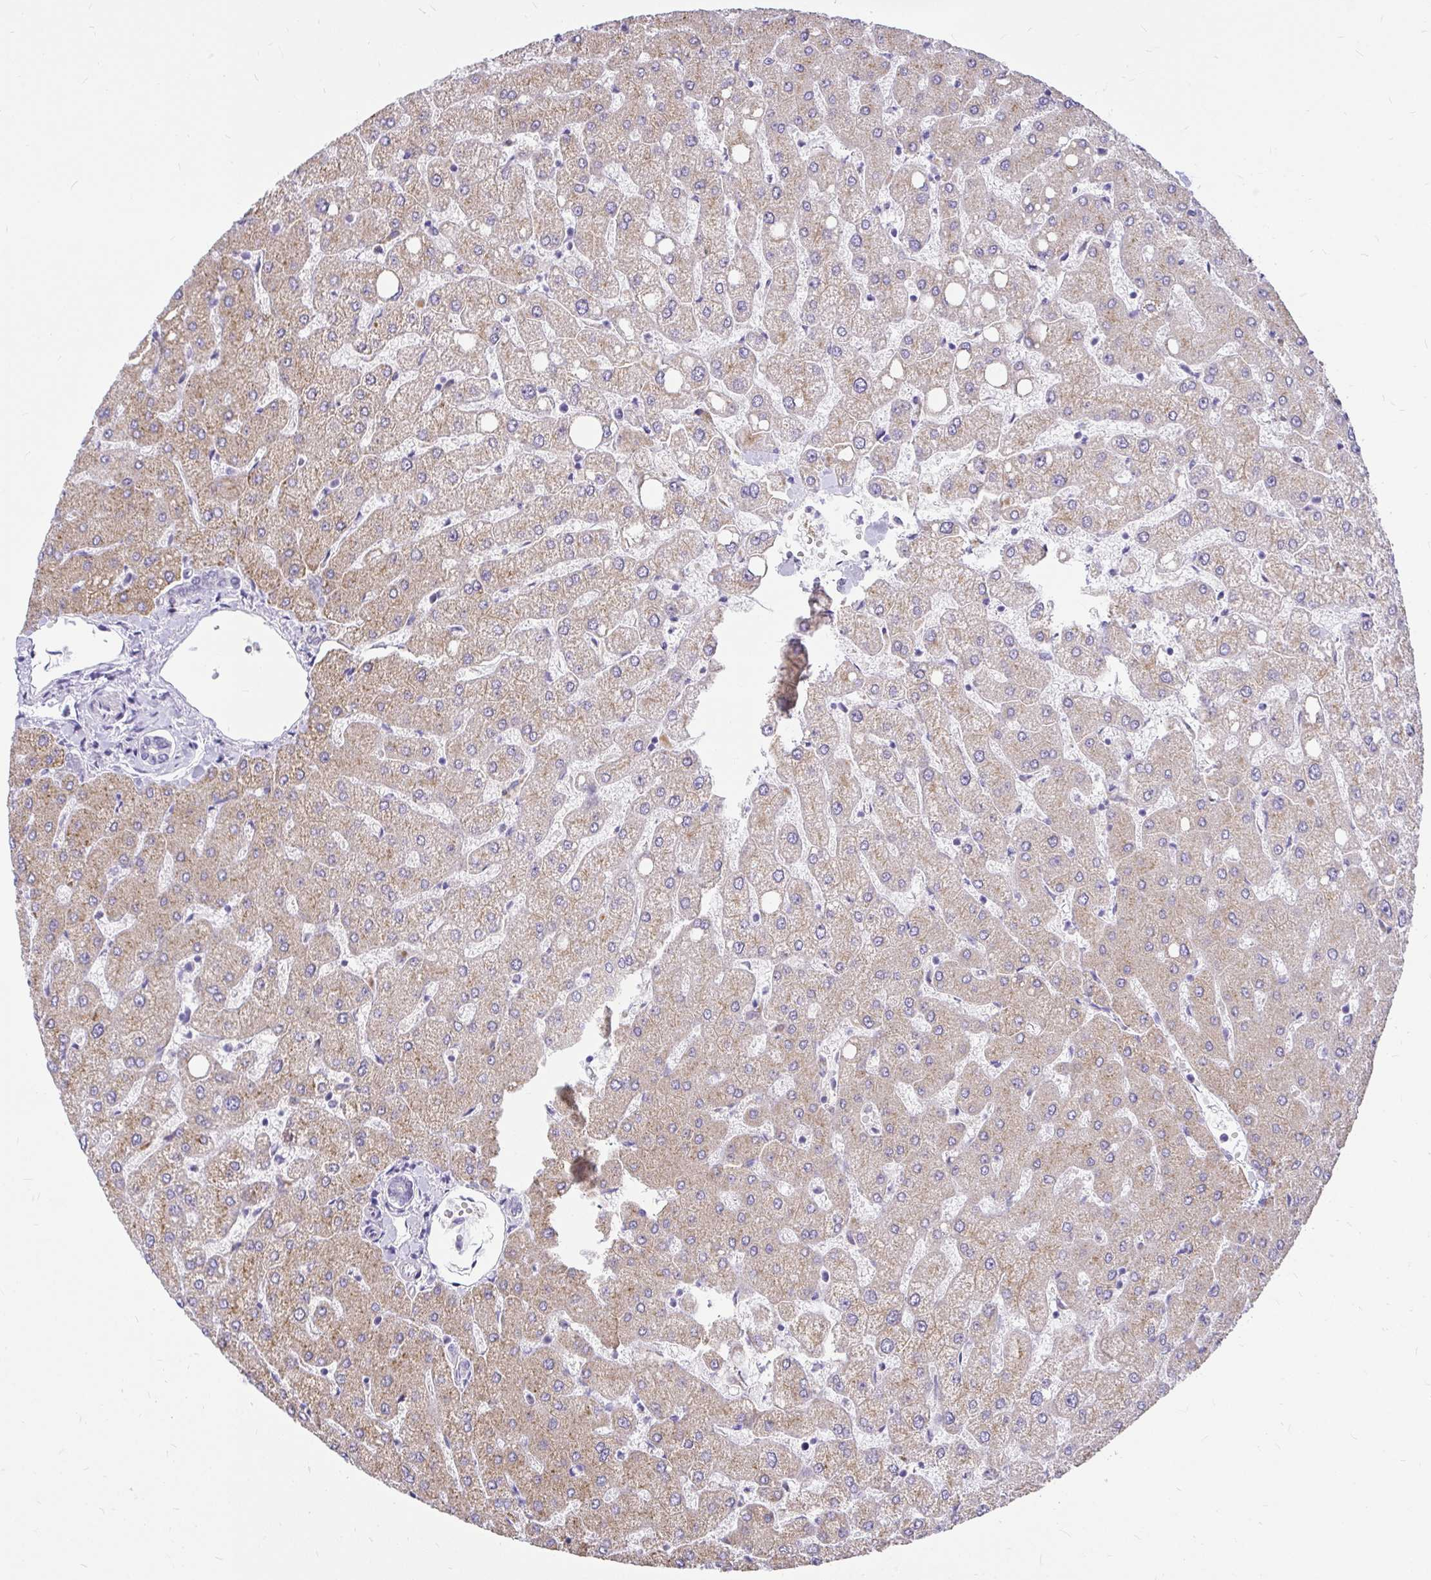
{"staining": {"intensity": "negative", "quantity": "none", "location": "none"}, "tissue": "liver", "cell_type": "Cholangiocytes", "image_type": "normal", "snomed": [{"axis": "morphology", "description": "Normal tissue, NOS"}, {"axis": "topography", "description": "Liver"}], "caption": "Immunohistochemistry (IHC) image of normal liver: liver stained with DAB reveals no significant protein expression in cholangiocytes.", "gene": "PKN3", "patient": {"sex": "female", "age": 54}}